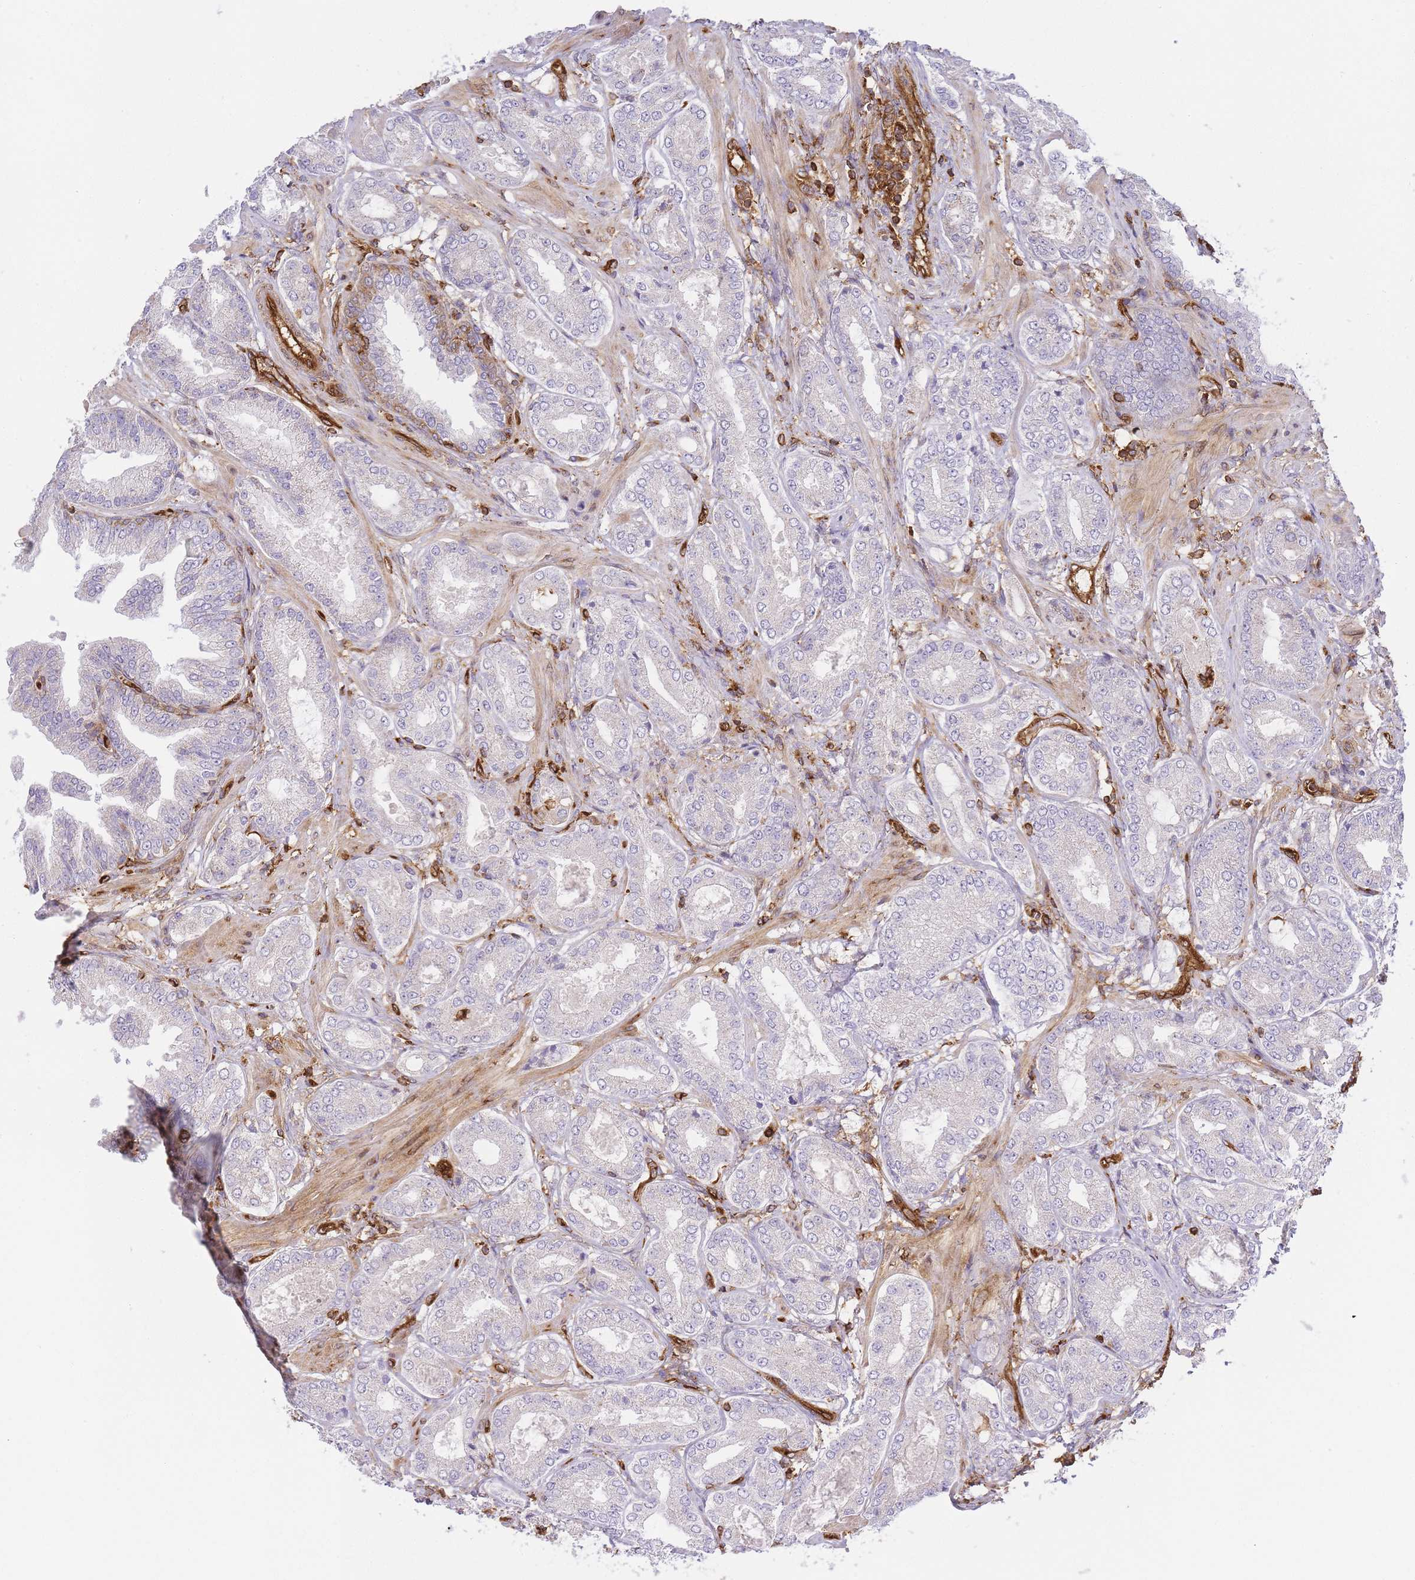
{"staining": {"intensity": "negative", "quantity": "none", "location": "none"}, "tissue": "prostate cancer", "cell_type": "Tumor cells", "image_type": "cancer", "snomed": [{"axis": "morphology", "description": "Adenocarcinoma, Low grade"}, {"axis": "topography", "description": "Prostate"}], "caption": "A high-resolution micrograph shows immunohistochemistry staining of prostate cancer, which demonstrates no significant positivity in tumor cells.", "gene": "MSN", "patient": {"sex": "male", "age": 63}}